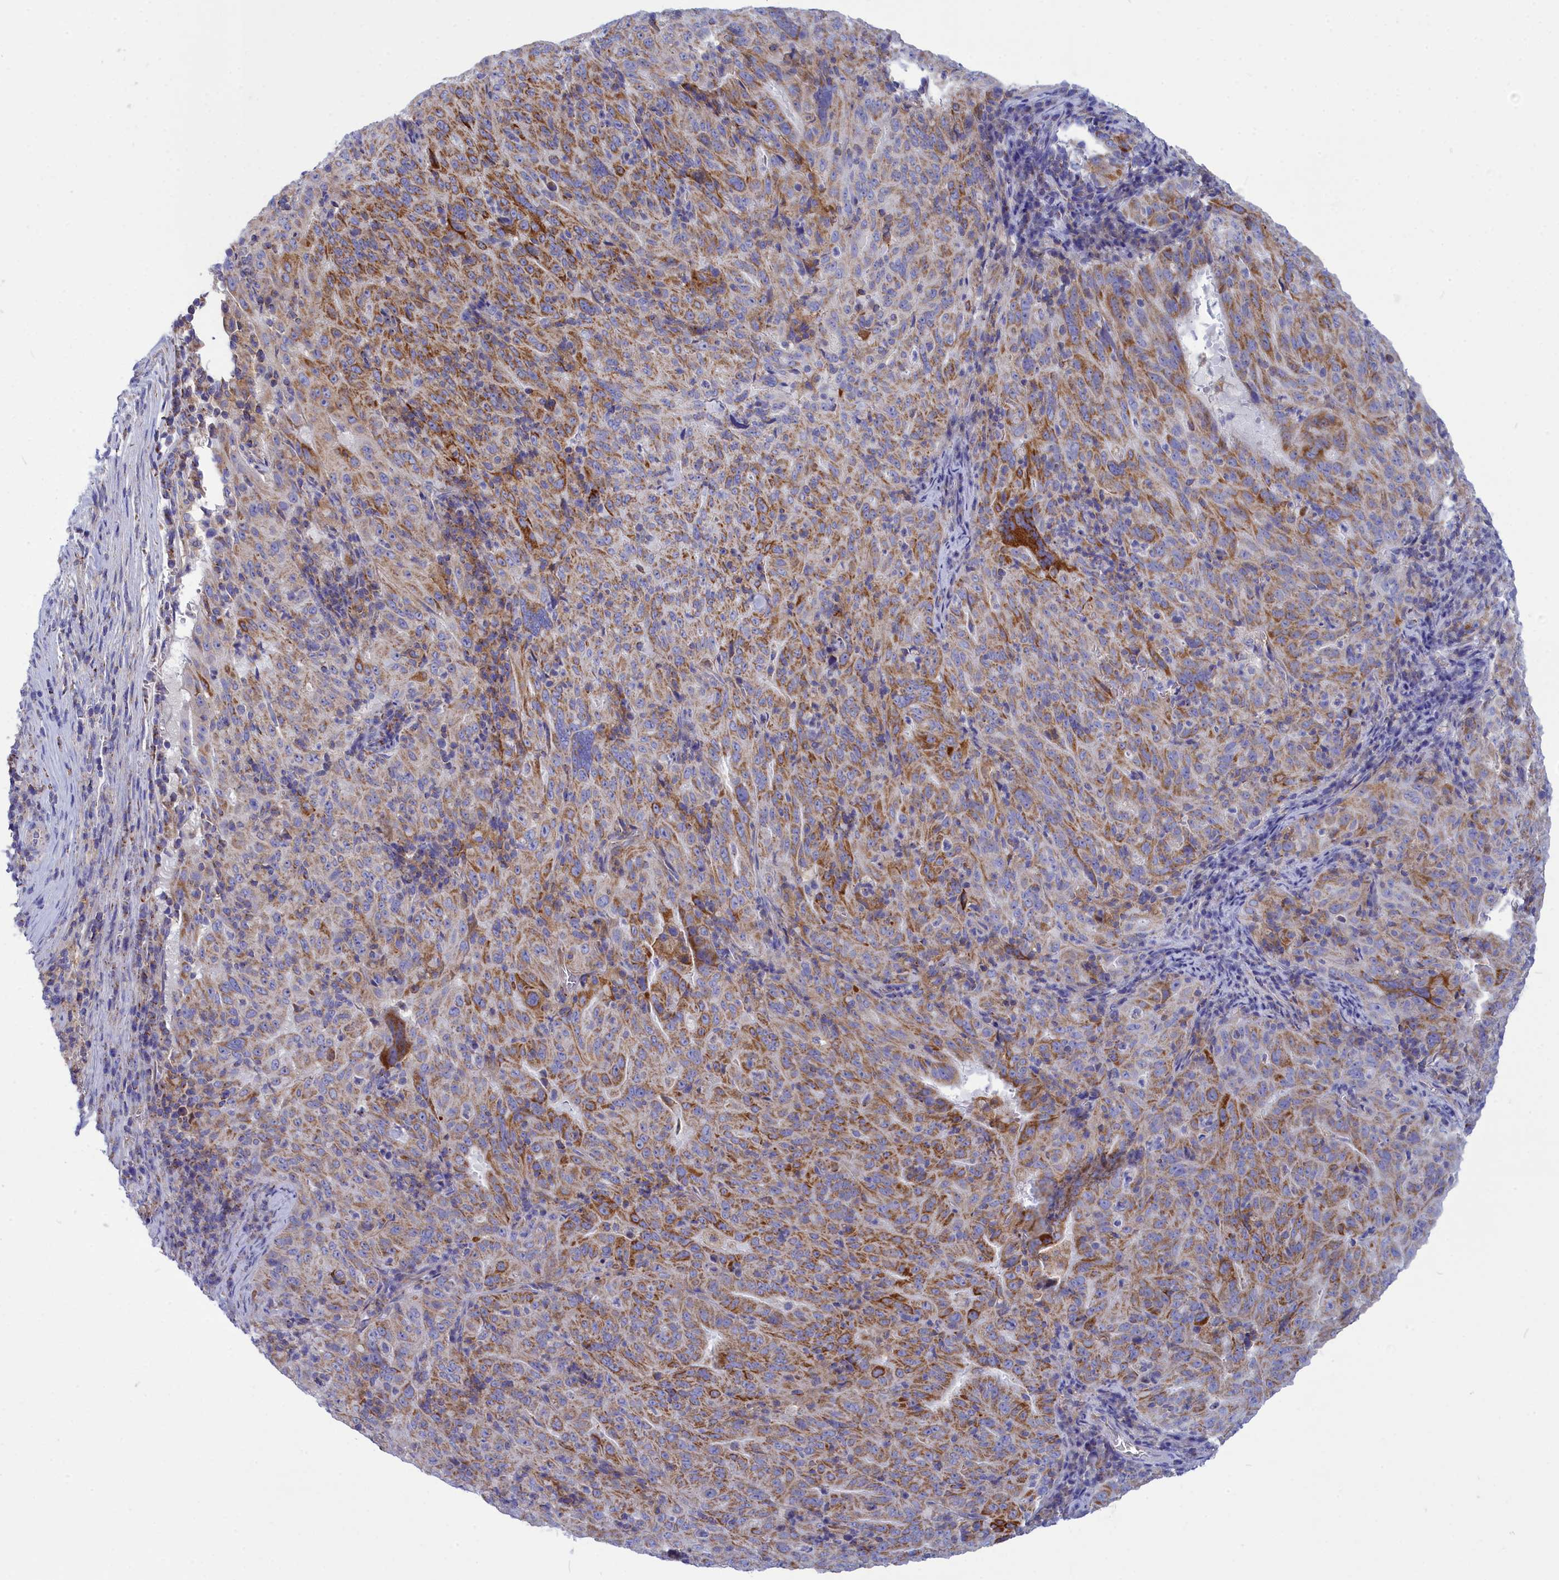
{"staining": {"intensity": "moderate", "quantity": ">75%", "location": "cytoplasmic/membranous"}, "tissue": "pancreatic cancer", "cell_type": "Tumor cells", "image_type": "cancer", "snomed": [{"axis": "morphology", "description": "Adenocarcinoma, NOS"}, {"axis": "topography", "description": "Pancreas"}], "caption": "A photomicrograph showing moderate cytoplasmic/membranous expression in approximately >75% of tumor cells in adenocarcinoma (pancreatic), as visualized by brown immunohistochemical staining.", "gene": "CCRL2", "patient": {"sex": "male", "age": 63}}